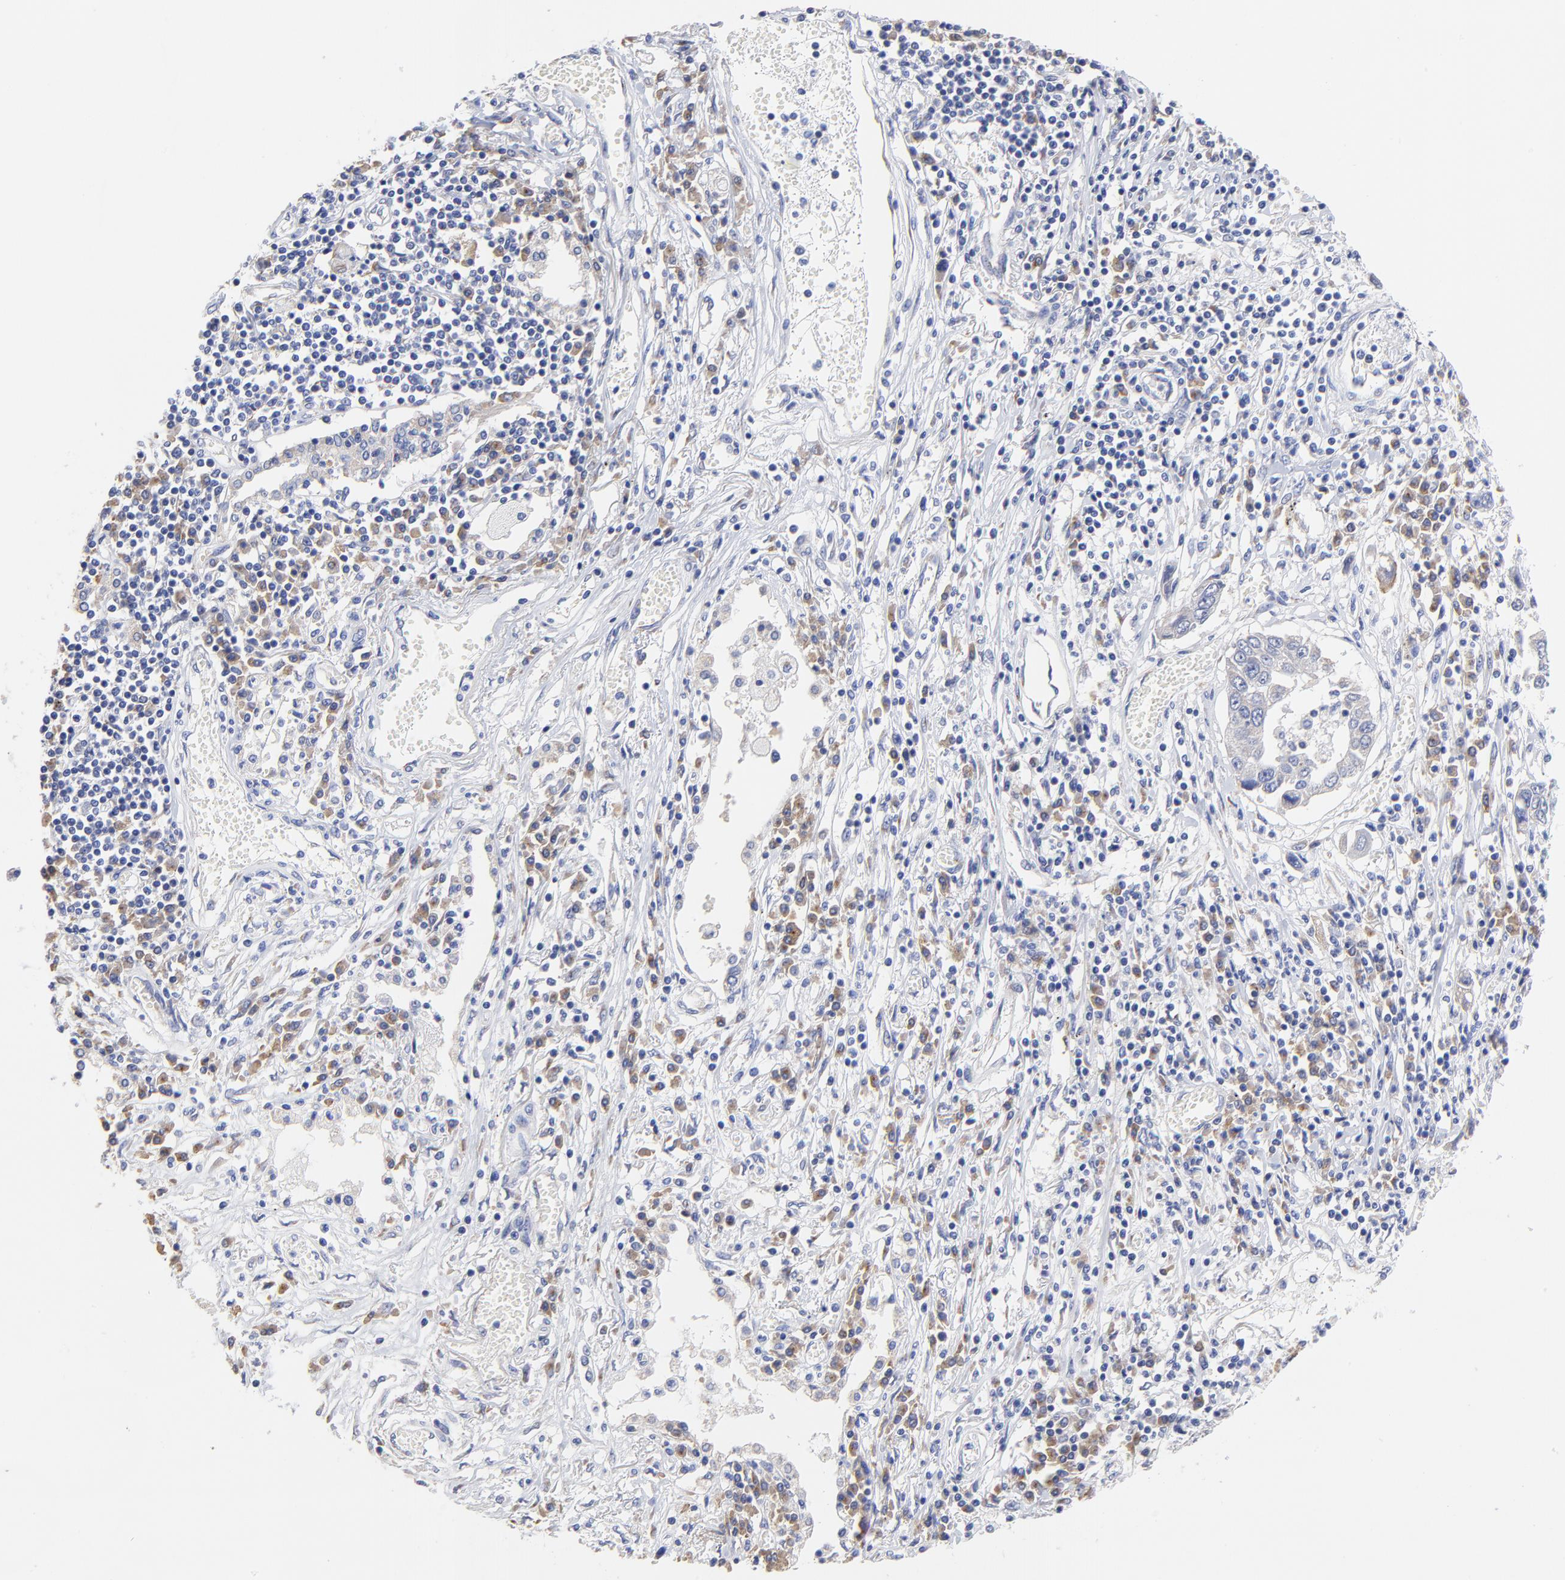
{"staining": {"intensity": "negative", "quantity": "none", "location": "none"}, "tissue": "lung cancer", "cell_type": "Tumor cells", "image_type": "cancer", "snomed": [{"axis": "morphology", "description": "Squamous cell carcinoma, NOS"}, {"axis": "topography", "description": "Lung"}], "caption": "DAB immunohistochemical staining of lung squamous cell carcinoma shows no significant staining in tumor cells.", "gene": "LAX1", "patient": {"sex": "male", "age": 71}}